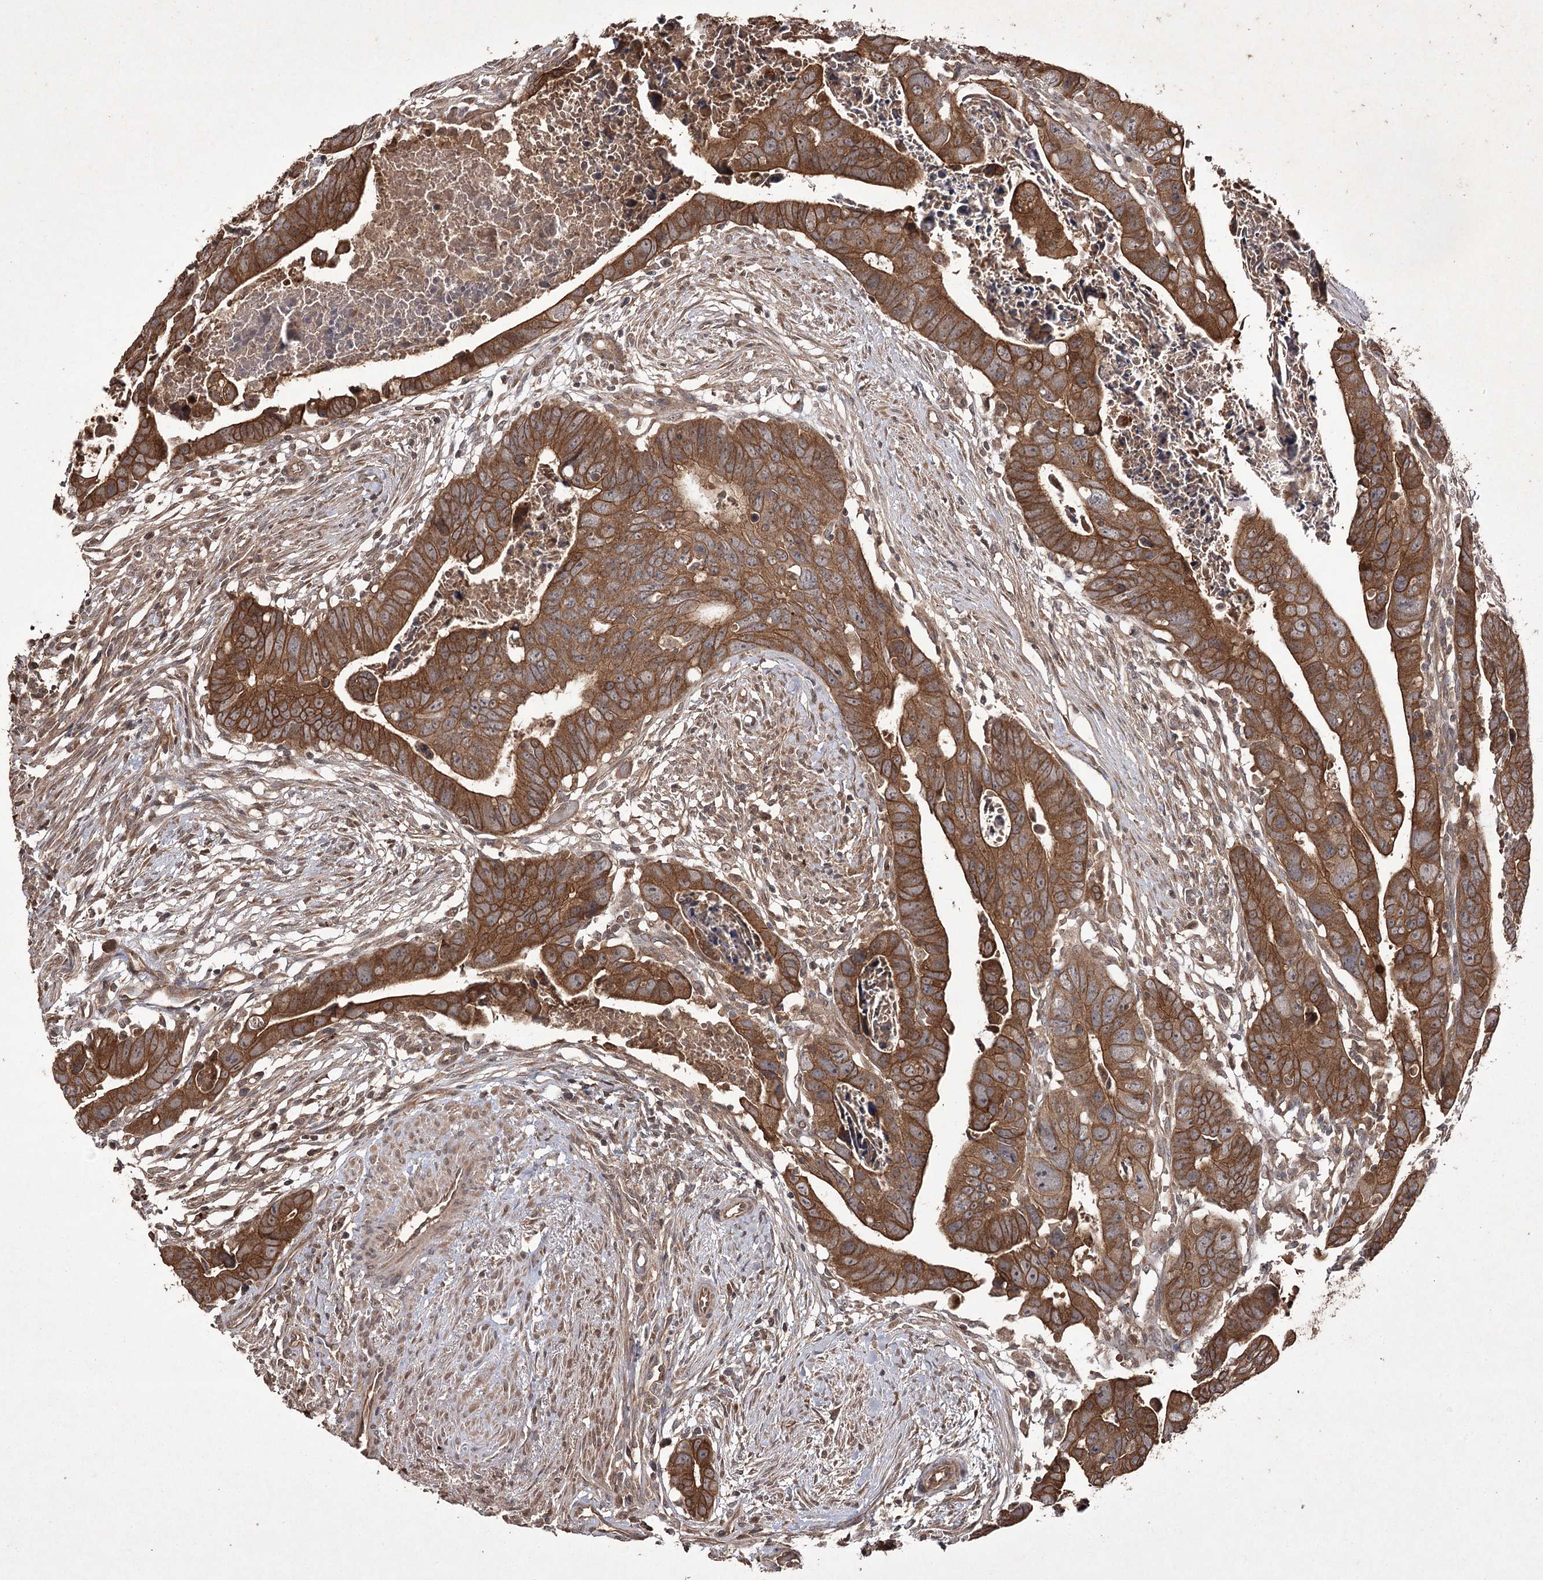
{"staining": {"intensity": "moderate", "quantity": ">75%", "location": "cytoplasmic/membranous"}, "tissue": "colorectal cancer", "cell_type": "Tumor cells", "image_type": "cancer", "snomed": [{"axis": "morphology", "description": "Adenocarcinoma, NOS"}, {"axis": "topography", "description": "Rectum"}], "caption": "Human colorectal cancer stained with a protein marker exhibits moderate staining in tumor cells.", "gene": "FANCL", "patient": {"sex": "female", "age": 65}}